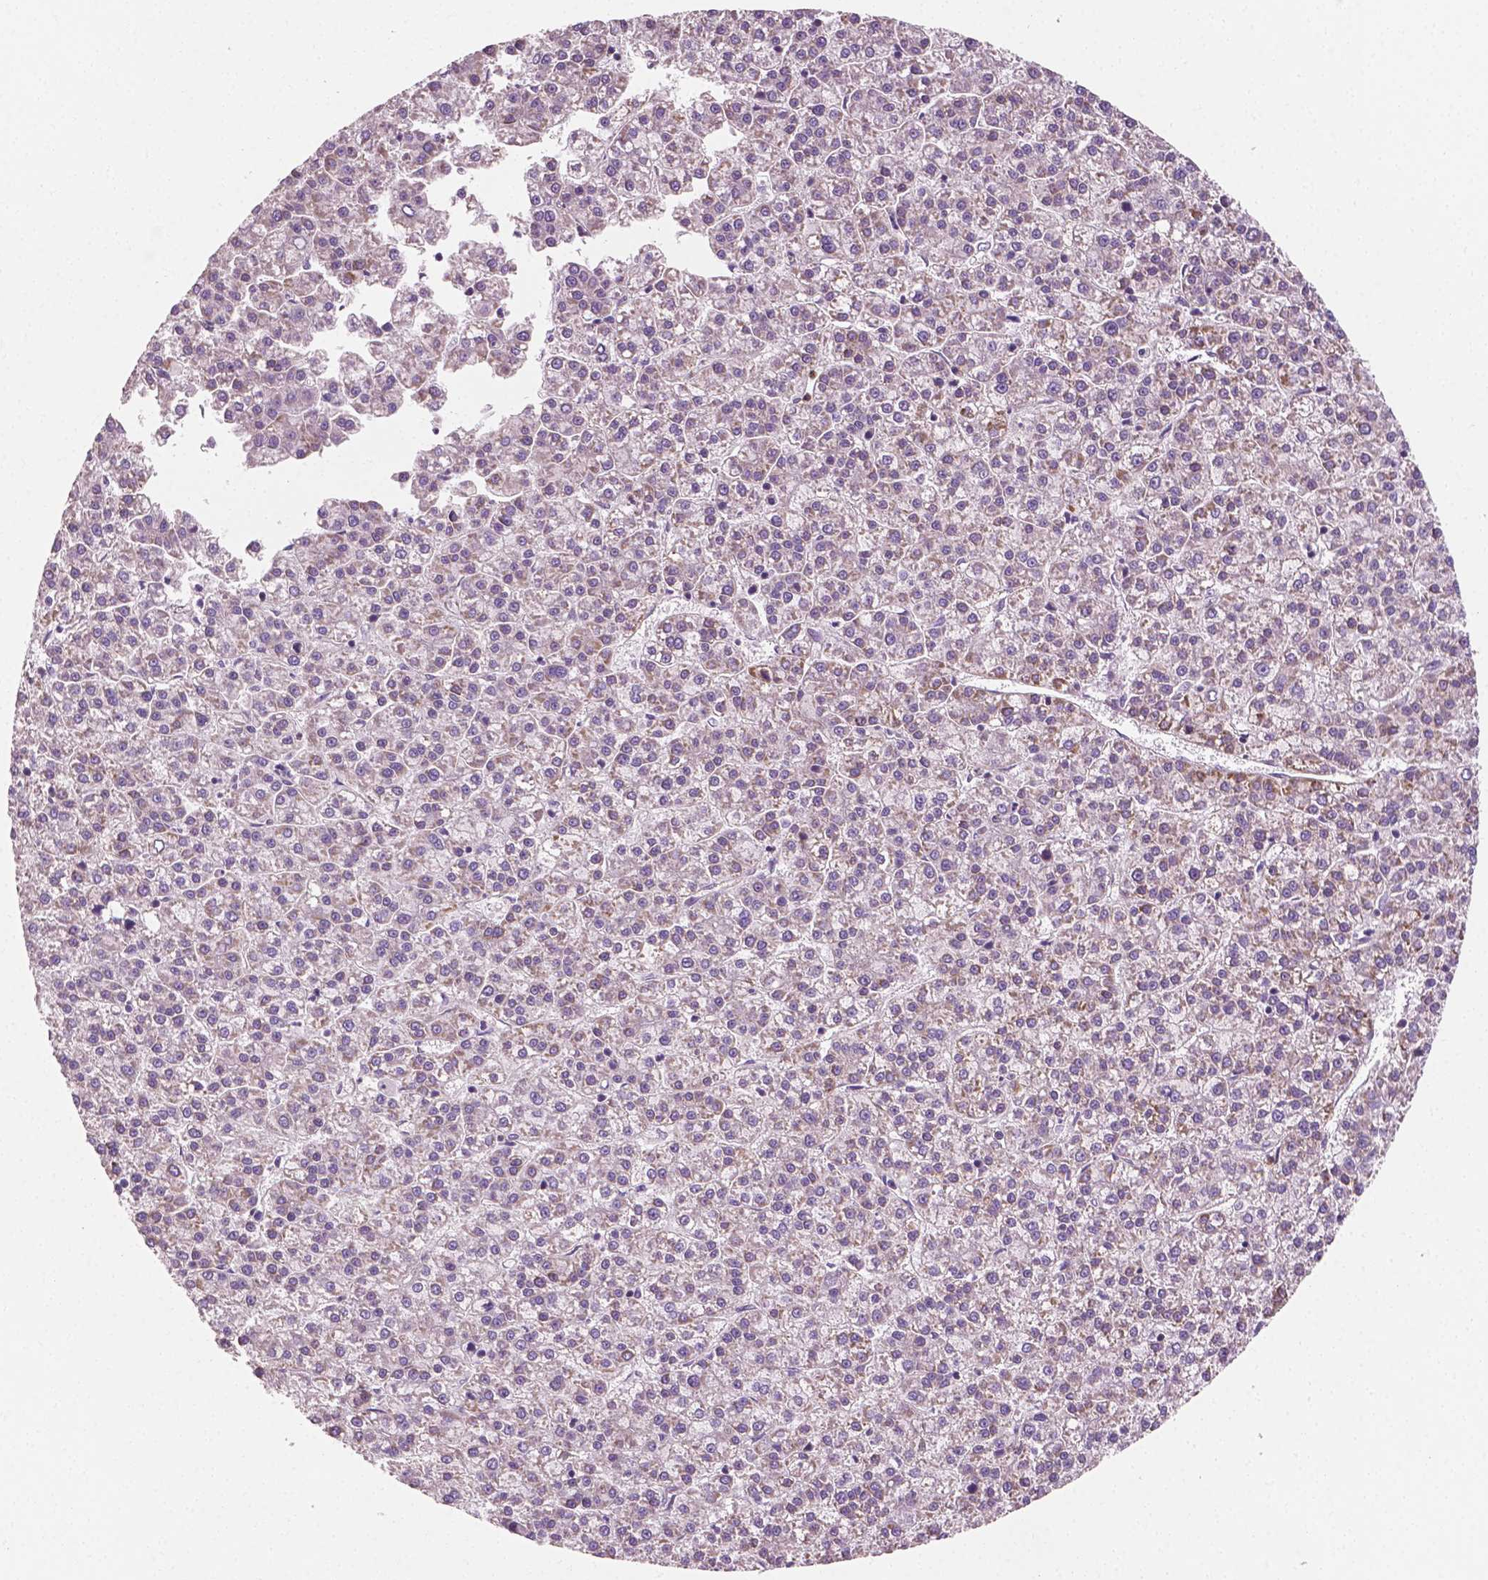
{"staining": {"intensity": "negative", "quantity": "none", "location": "none"}, "tissue": "liver cancer", "cell_type": "Tumor cells", "image_type": "cancer", "snomed": [{"axis": "morphology", "description": "Carcinoma, Hepatocellular, NOS"}, {"axis": "topography", "description": "Liver"}], "caption": "High power microscopy image of an immunohistochemistry (IHC) image of liver cancer, revealing no significant expression in tumor cells. Nuclei are stained in blue.", "gene": "PTX3", "patient": {"sex": "female", "age": 58}}